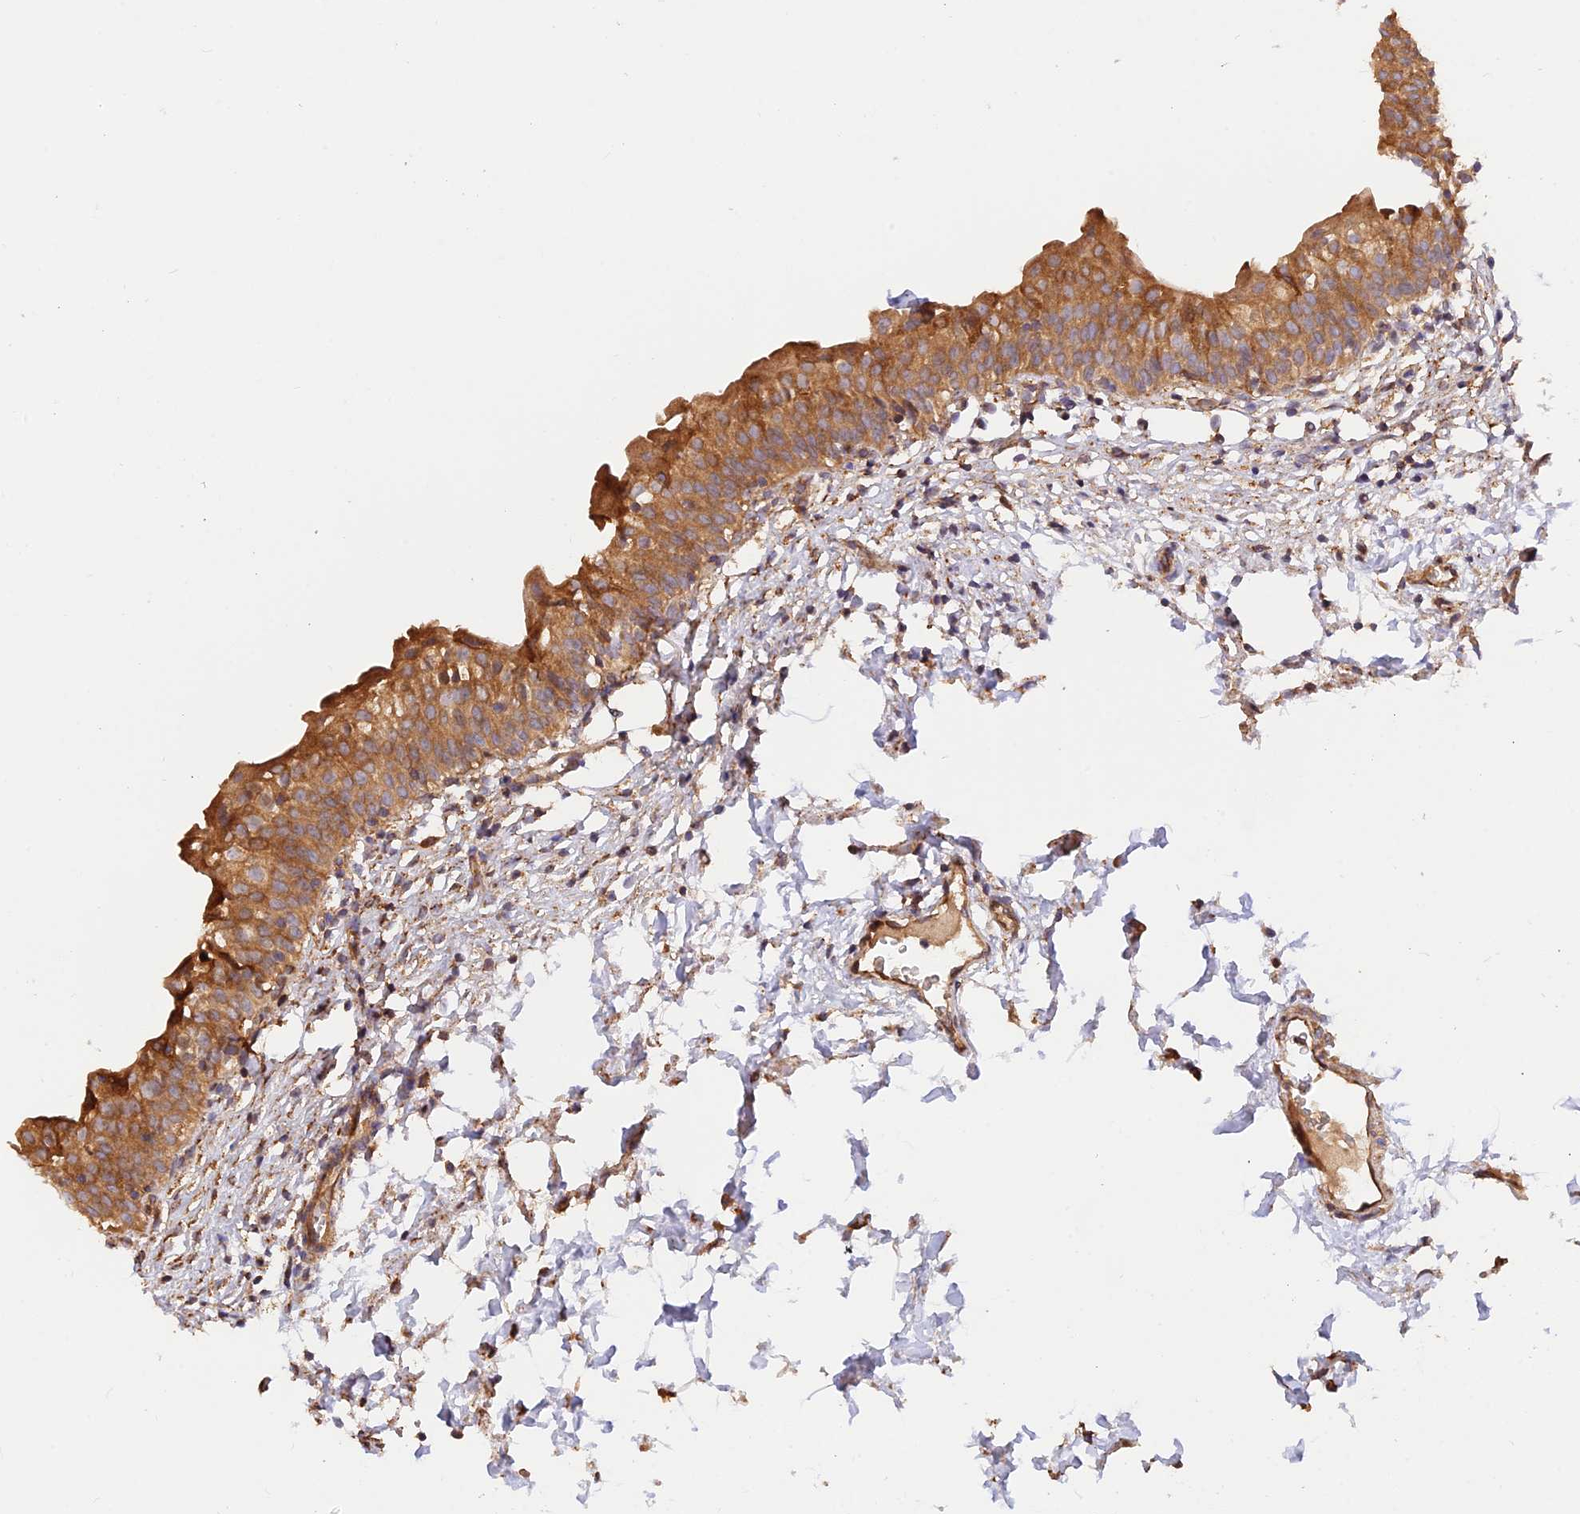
{"staining": {"intensity": "moderate", "quantity": ">75%", "location": "cytoplasmic/membranous"}, "tissue": "urinary bladder", "cell_type": "Urothelial cells", "image_type": "normal", "snomed": [{"axis": "morphology", "description": "Normal tissue, NOS"}, {"axis": "topography", "description": "Urinary bladder"}], "caption": "This is a photomicrograph of immunohistochemistry (IHC) staining of normal urinary bladder, which shows moderate positivity in the cytoplasmic/membranous of urothelial cells.", "gene": "RPL5", "patient": {"sex": "male", "age": 55}}